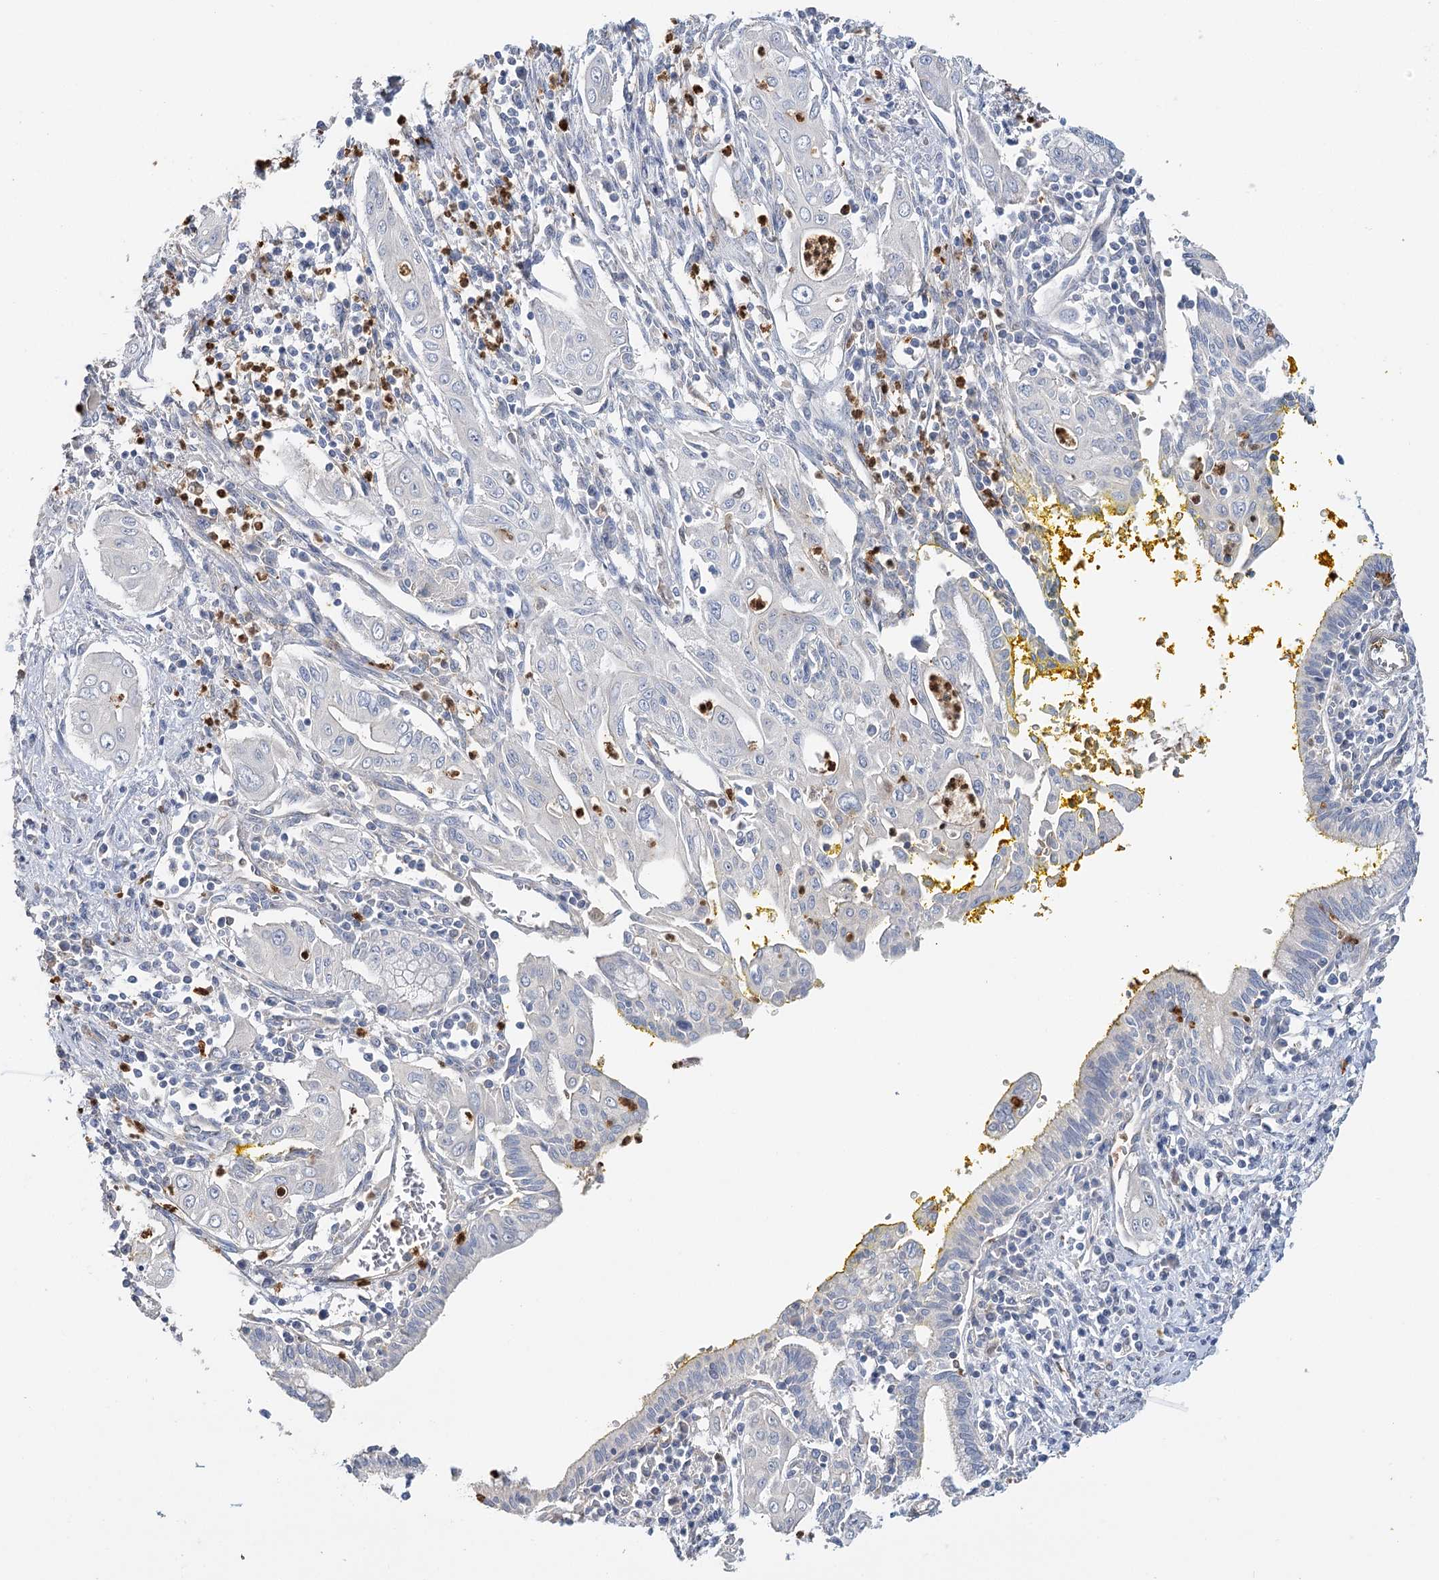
{"staining": {"intensity": "negative", "quantity": "none", "location": "none"}, "tissue": "pancreatic cancer", "cell_type": "Tumor cells", "image_type": "cancer", "snomed": [{"axis": "morphology", "description": "Adenocarcinoma, NOS"}, {"axis": "topography", "description": "Pancreas"}], "caption": "An immunohistochemistry image of pancreatic adenocarcinoma is shown. There is no staining in tumor cells of pancreatic adenocarcinoma. (IHC, brightfield microscopy, high magnification).", "gene": "EPB41L5", "patient": {"sex": "male", "age": 58}}